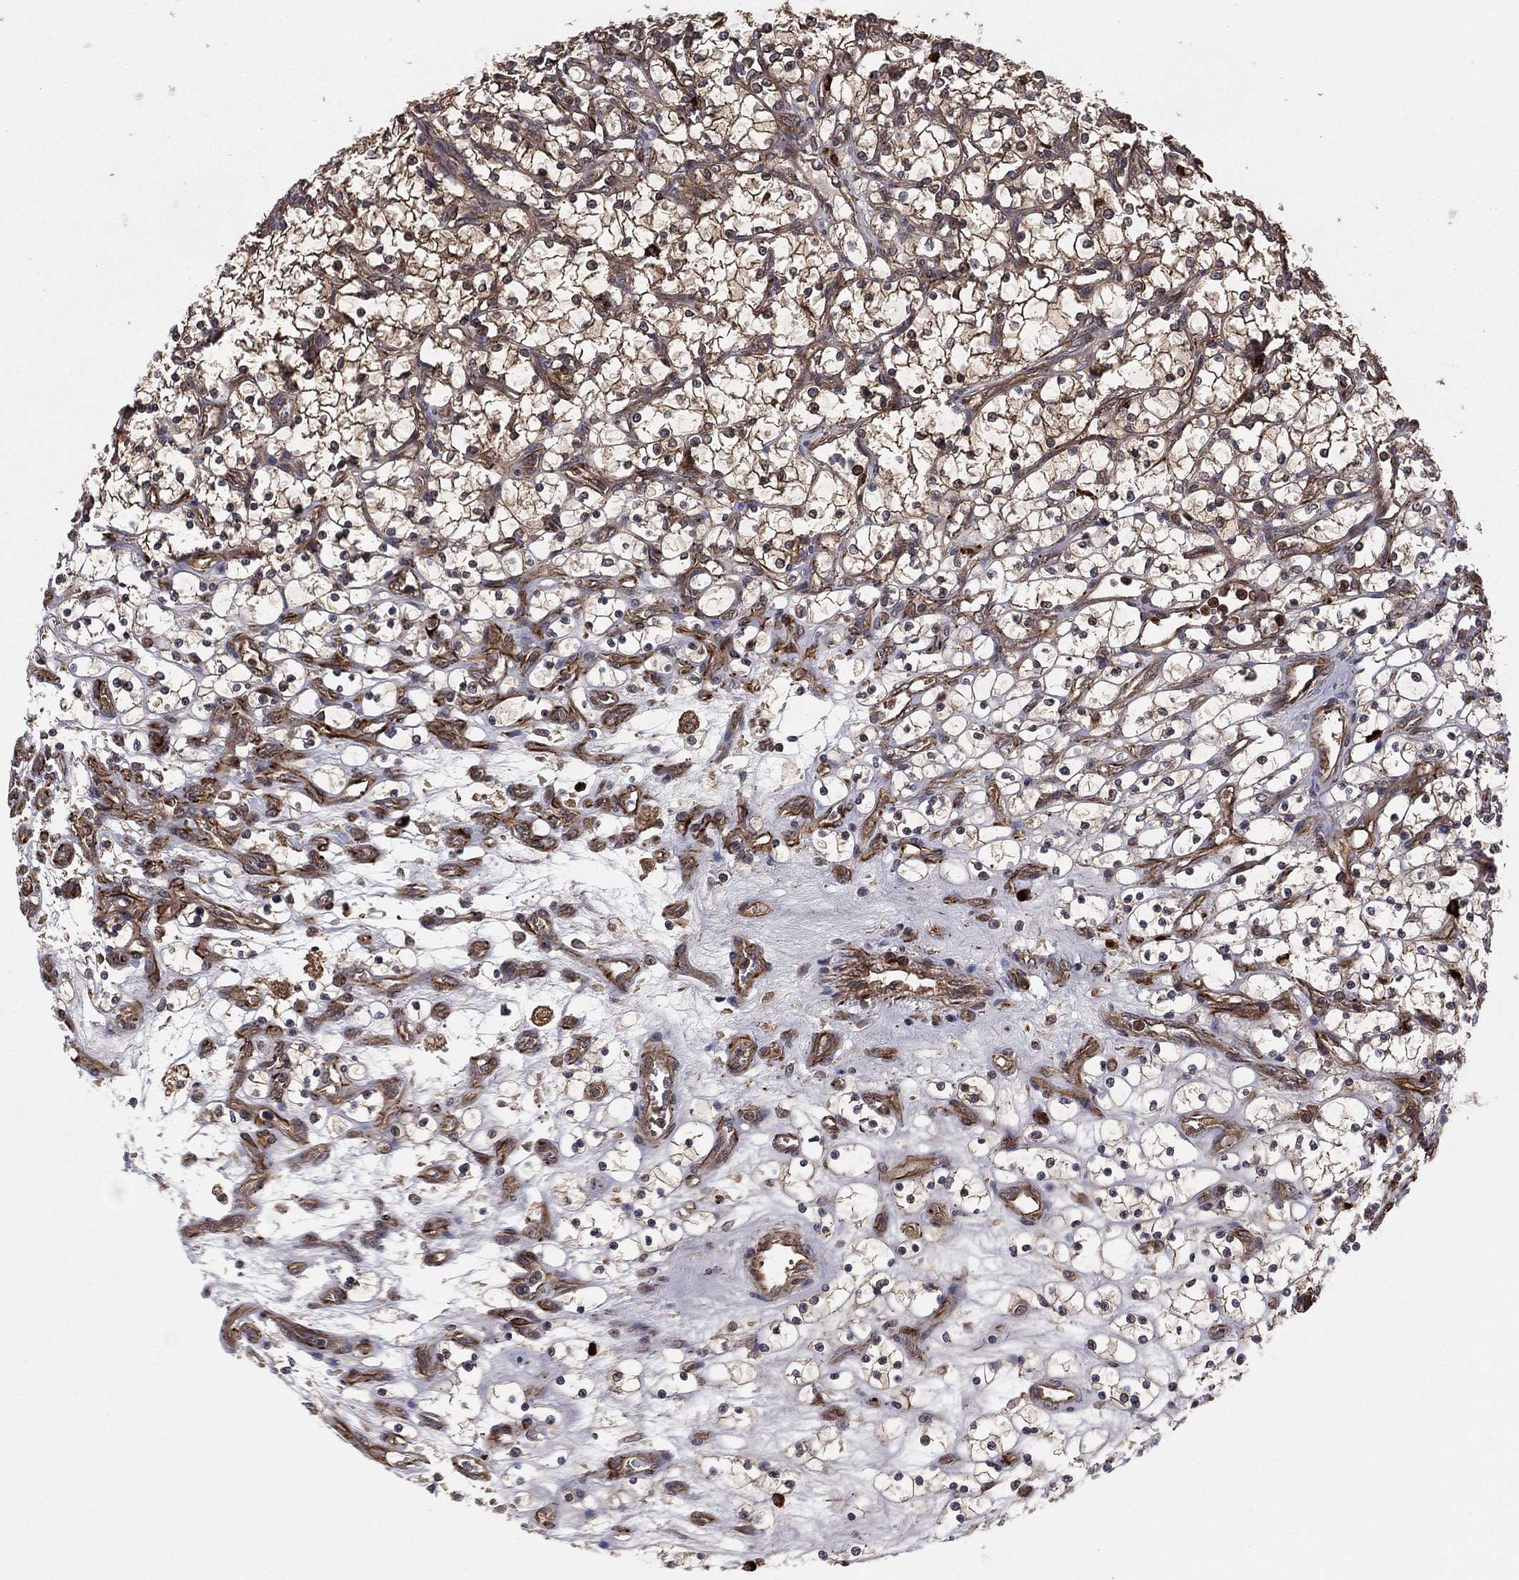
{"staining": {"intensity": "moderate", "quantity": ">75%", "location": "cytoplasmic/membranous"}, "tissue": "renal cancer", "cell_type": "Tumor cells", "image_type": "cancer", "snomed": [{"axis": "morphology", "description": "Adenocarcinoma, NOS"}, {"axis": "topography", "description": "Kidney"}], "caption": "Immunohistochemistry of human renal cancer demonstrates medium levels of moderate cytoplasmic/membranous expression in approximately >75% of tumor cells. (Stains: DAB in brown, nuclei in blue, Microscopy: brightfield microscopy at high magnification).", "gene": "CERT1", "patient": {"sex": "female", "age": 69}}